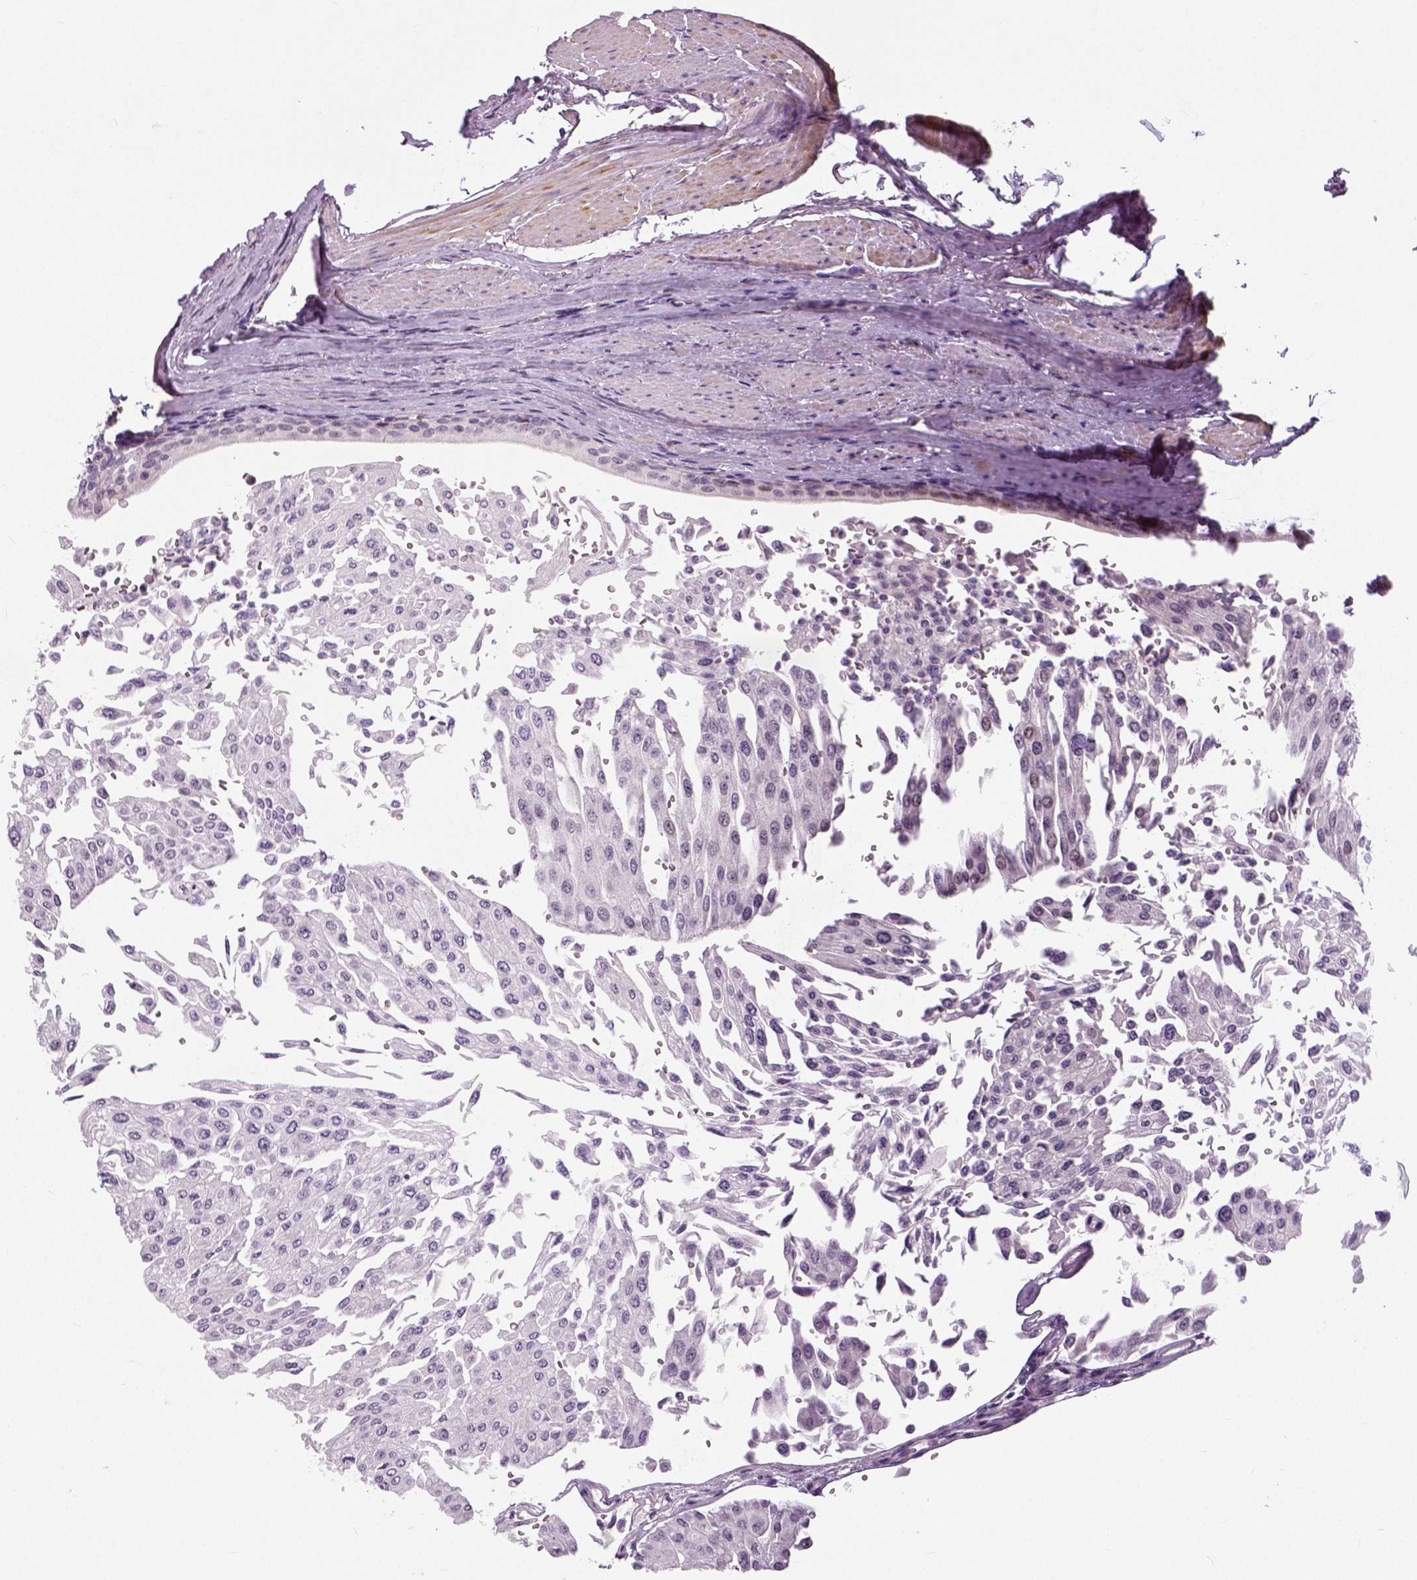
{"staining": {"intensity": "negative", "quantity": "none", "location": "none"}, "tissue": "urothelial cancer", "cell_type": "Tumor cells", "image_type": "cancer", "snomed": [{"axis": "morphology", "description": "Urothelial carcinoma, NOS"}, {"axis": "topography", "description": "Urinary bladder"}], "caption": "DAB immunohistochemical staining of urothelial cancer reveals no significant positivity in tumor cells.", "gene": "NECAB1", "patient": {"sex": "male", "age": 67}}